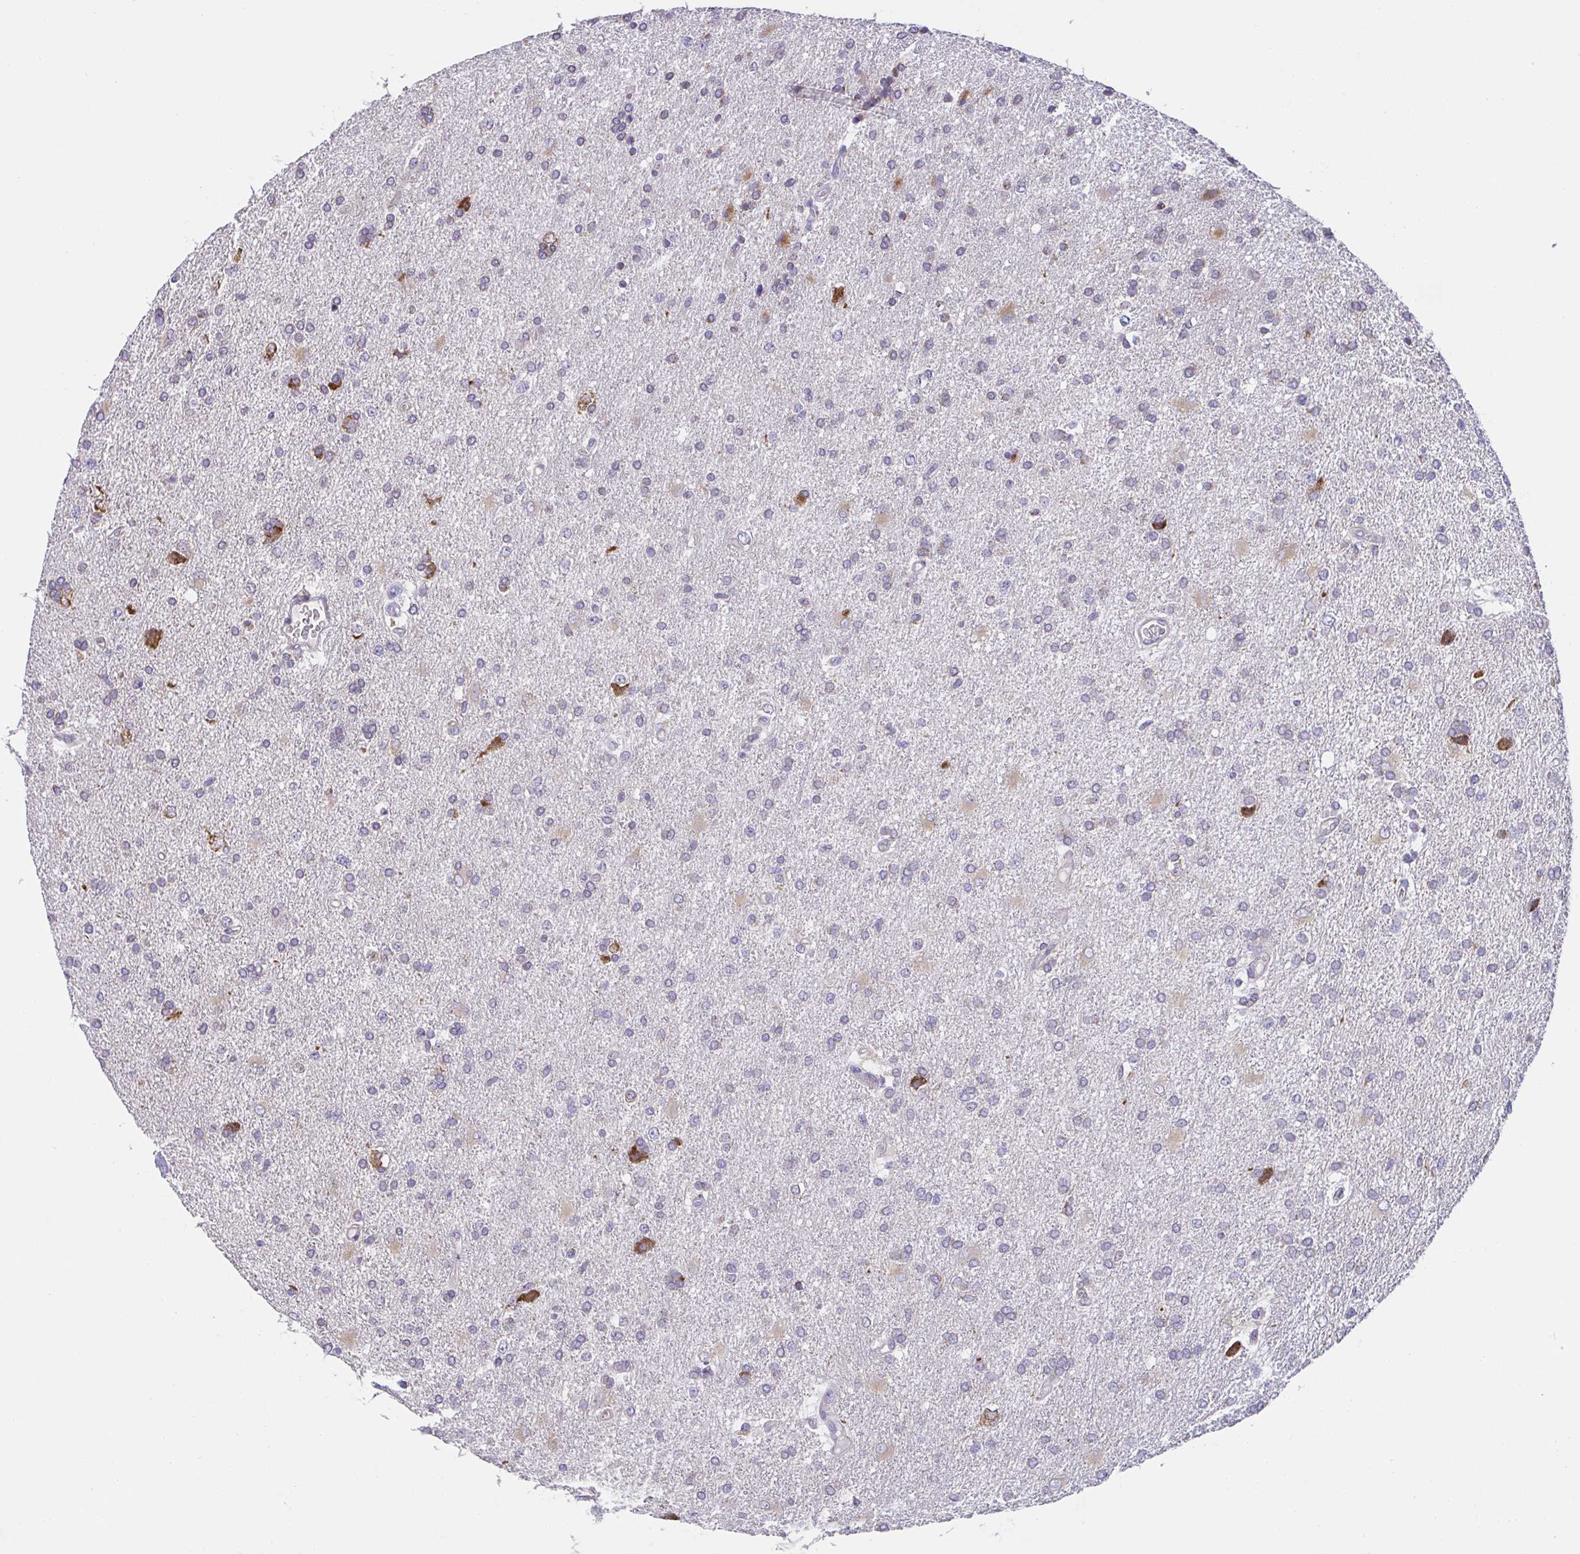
{"staining": {"intensity": "strong", "quantity": "<25%", "location": "cytoplasmic/membranous"}, "tissue": "glioma", "cell_type": "Tumor cells", "image_type": "cancer", "snomed": [{"axis": "morphology", "description": "Glioma, malignant, High grade"}, {"axis": "topography", "description": "Brain"}], "caption": "Immunohistochemistry of human high-grade glioma (malignant) reveals medium levels of strong cytoplasmic/membranous positivity in about <25% of tumor cells. (Brightfield microscopy of DAB IHC at high magnification).", "gene": "MIA3", "patient": {"sex": "male", "age": 68}}